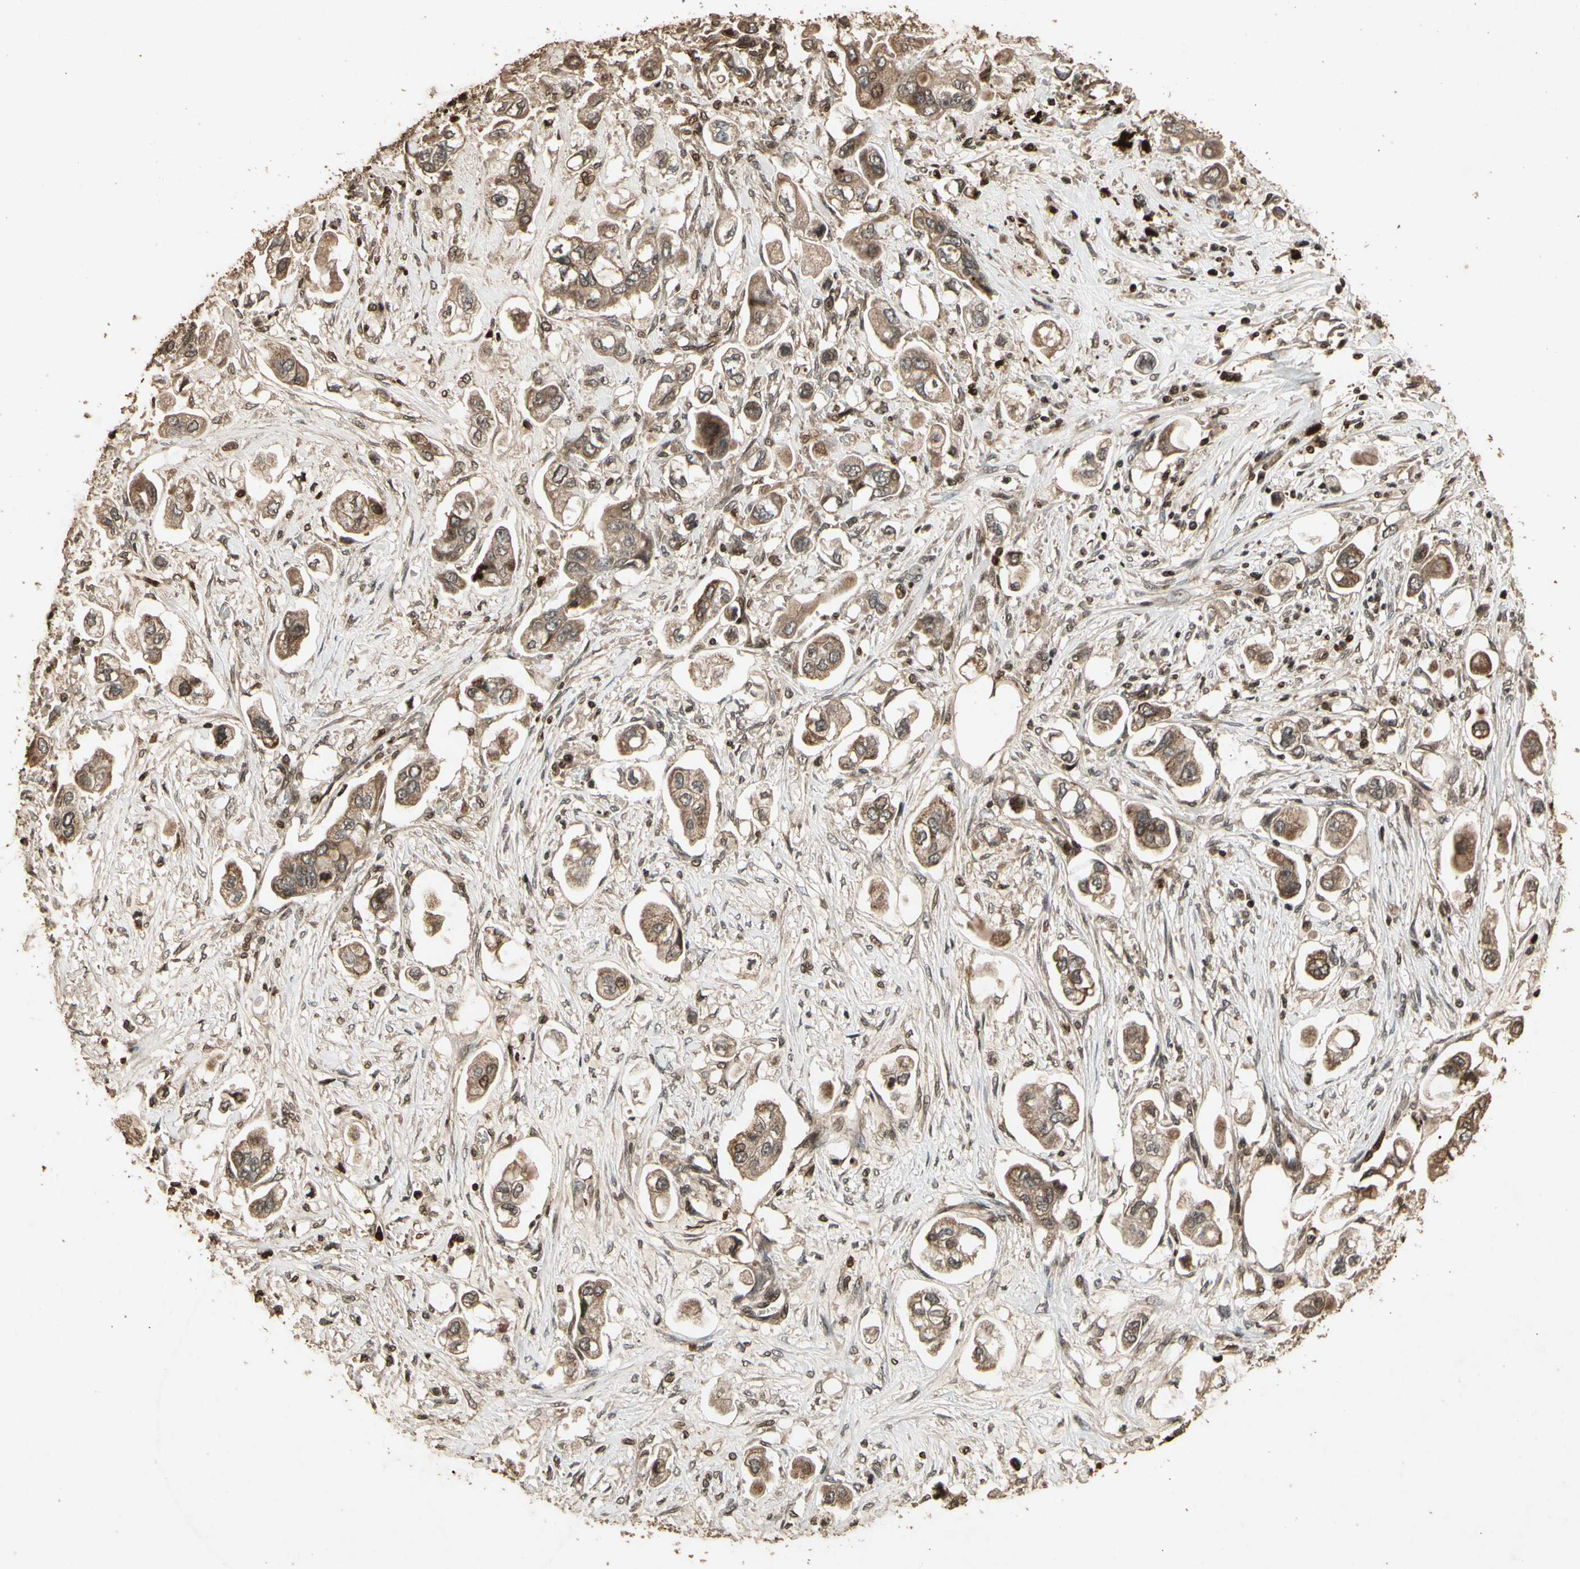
{"staining": {"intensity": "moderate", "quantity": ">75%", "location": "cytoplasmic/membranous"}, "tissue": "stomach cancer", "cell_type": "Tumor cells", "image_type": "cancer", "snomed": [{"axis": "morphology", "description": "Adenocarcinoma, NOS"}, {"axis": "topography", "description": "Stomach"}], "caption": "Stomach adenocarcinoma tissue displays moderate cytoplasmic/membranous positivity in about >75% of tumor cells, visualized by immunohistochemistry.", "gene": "GLRX", "patient": {"sex": "male", "age": 62}}